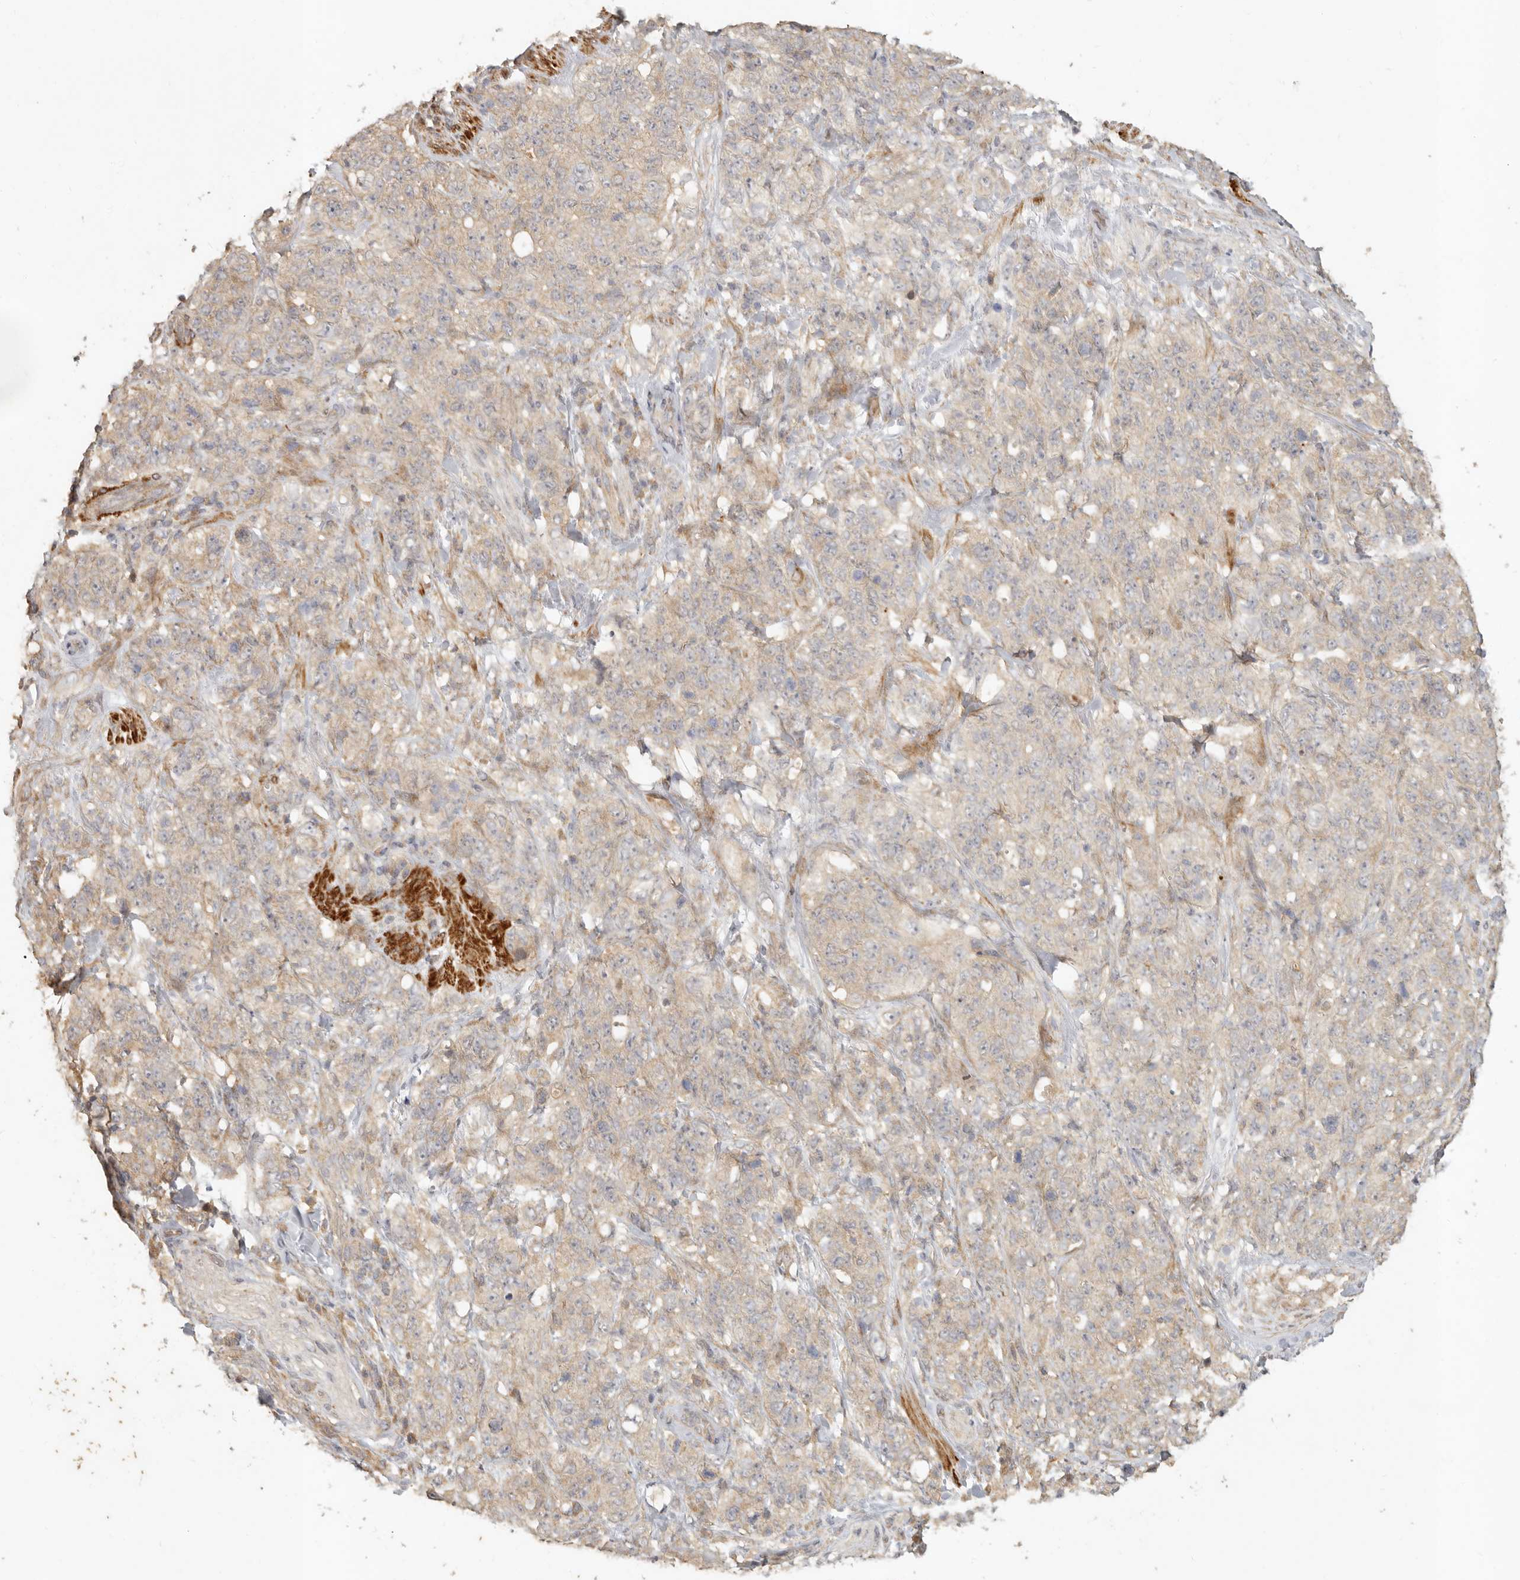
{"staining": {"intensity": "weak", "quantity": ">75%", "location": "cytoplasmic/membranous"}, "tissue": "stomach cancer", "cell_type": "Tumor cells", "image_type": "cancer", "snomed": [{"axis": "morphology", "description": "Adenocarcinoma, NOS"}, {"axis": "topography", "description": "Stomach"}], "caption": "IHC (DAB) staining of human stomach cancer shows weak cytoplasmic/membranous protein positivity in about >75% of tumor cells.", "gene": "VIPR1", "patient": {"sex": "male", "age": 48}}